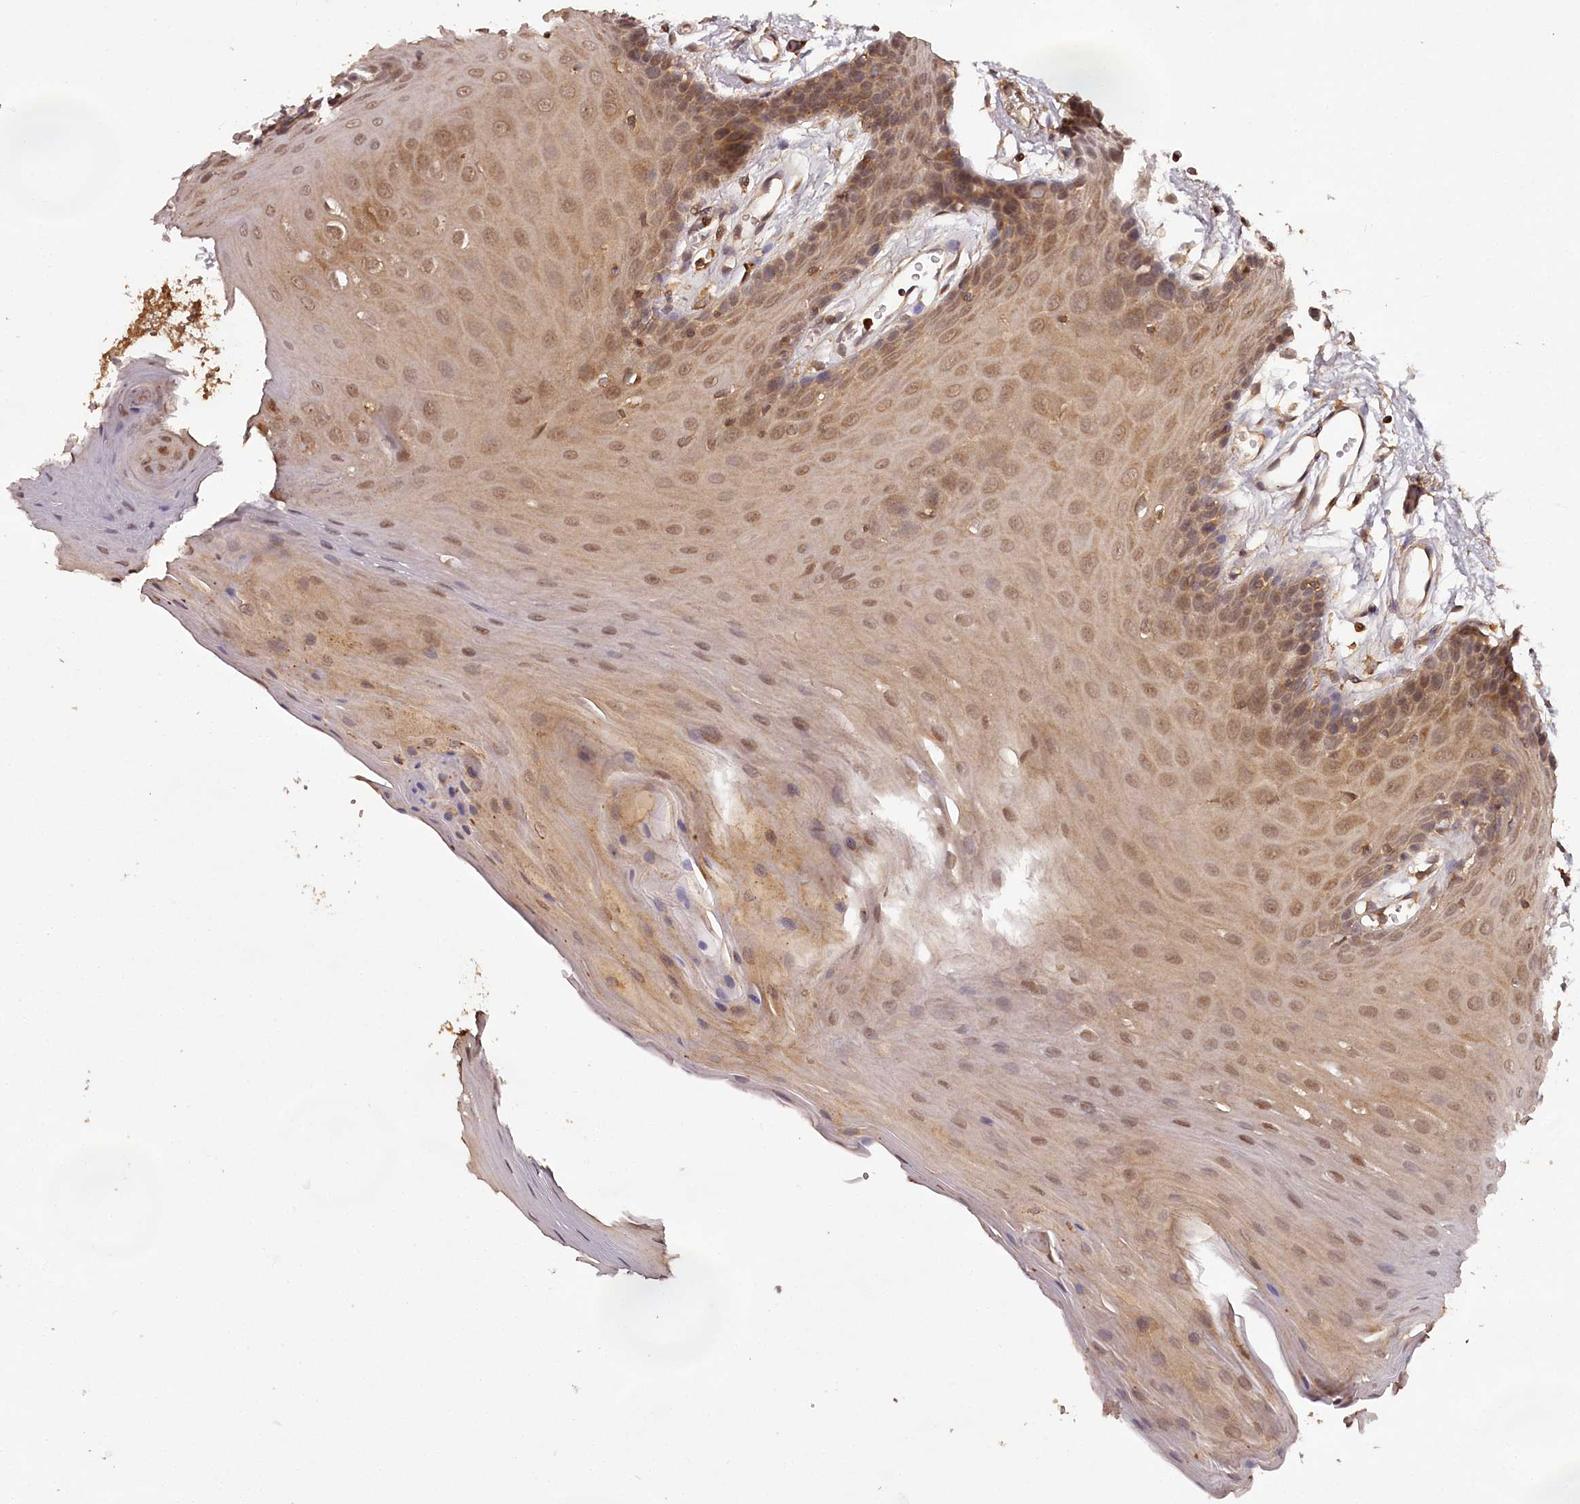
{"staining": {"intensity": "moderate", "quantity": ">75%", "location": "cytoplasmic/membranous,nuclear"}, "tissue": "oral mucosa", "cell_type": "Squamous epithelial cells", "image_type": "normal", "snomed": [{"axis": "morphology", "description": "Normal tissue, NOS"}, {"axis": "morphology", "description": "Squamous cell carcinoma, NOS"}, {"axis": "topography", "description": "Skeletal muscle"}, {"axis": "topography", "description": "Oral tissue"}, {"axis": "topography", "description": "Salivary gland"}, {"axis": "topography", "description": "Head-Neck"}], "caption": "Oral mucosa stained with DAB immunohistochemistry (IHC) reveals medium levels of moderate cytoplasmic/membranous,nuclear expression in about >75% of squamous epithelial cells.", "gene": "TTC12", "patient": {"sex": "male", "age": 54}}